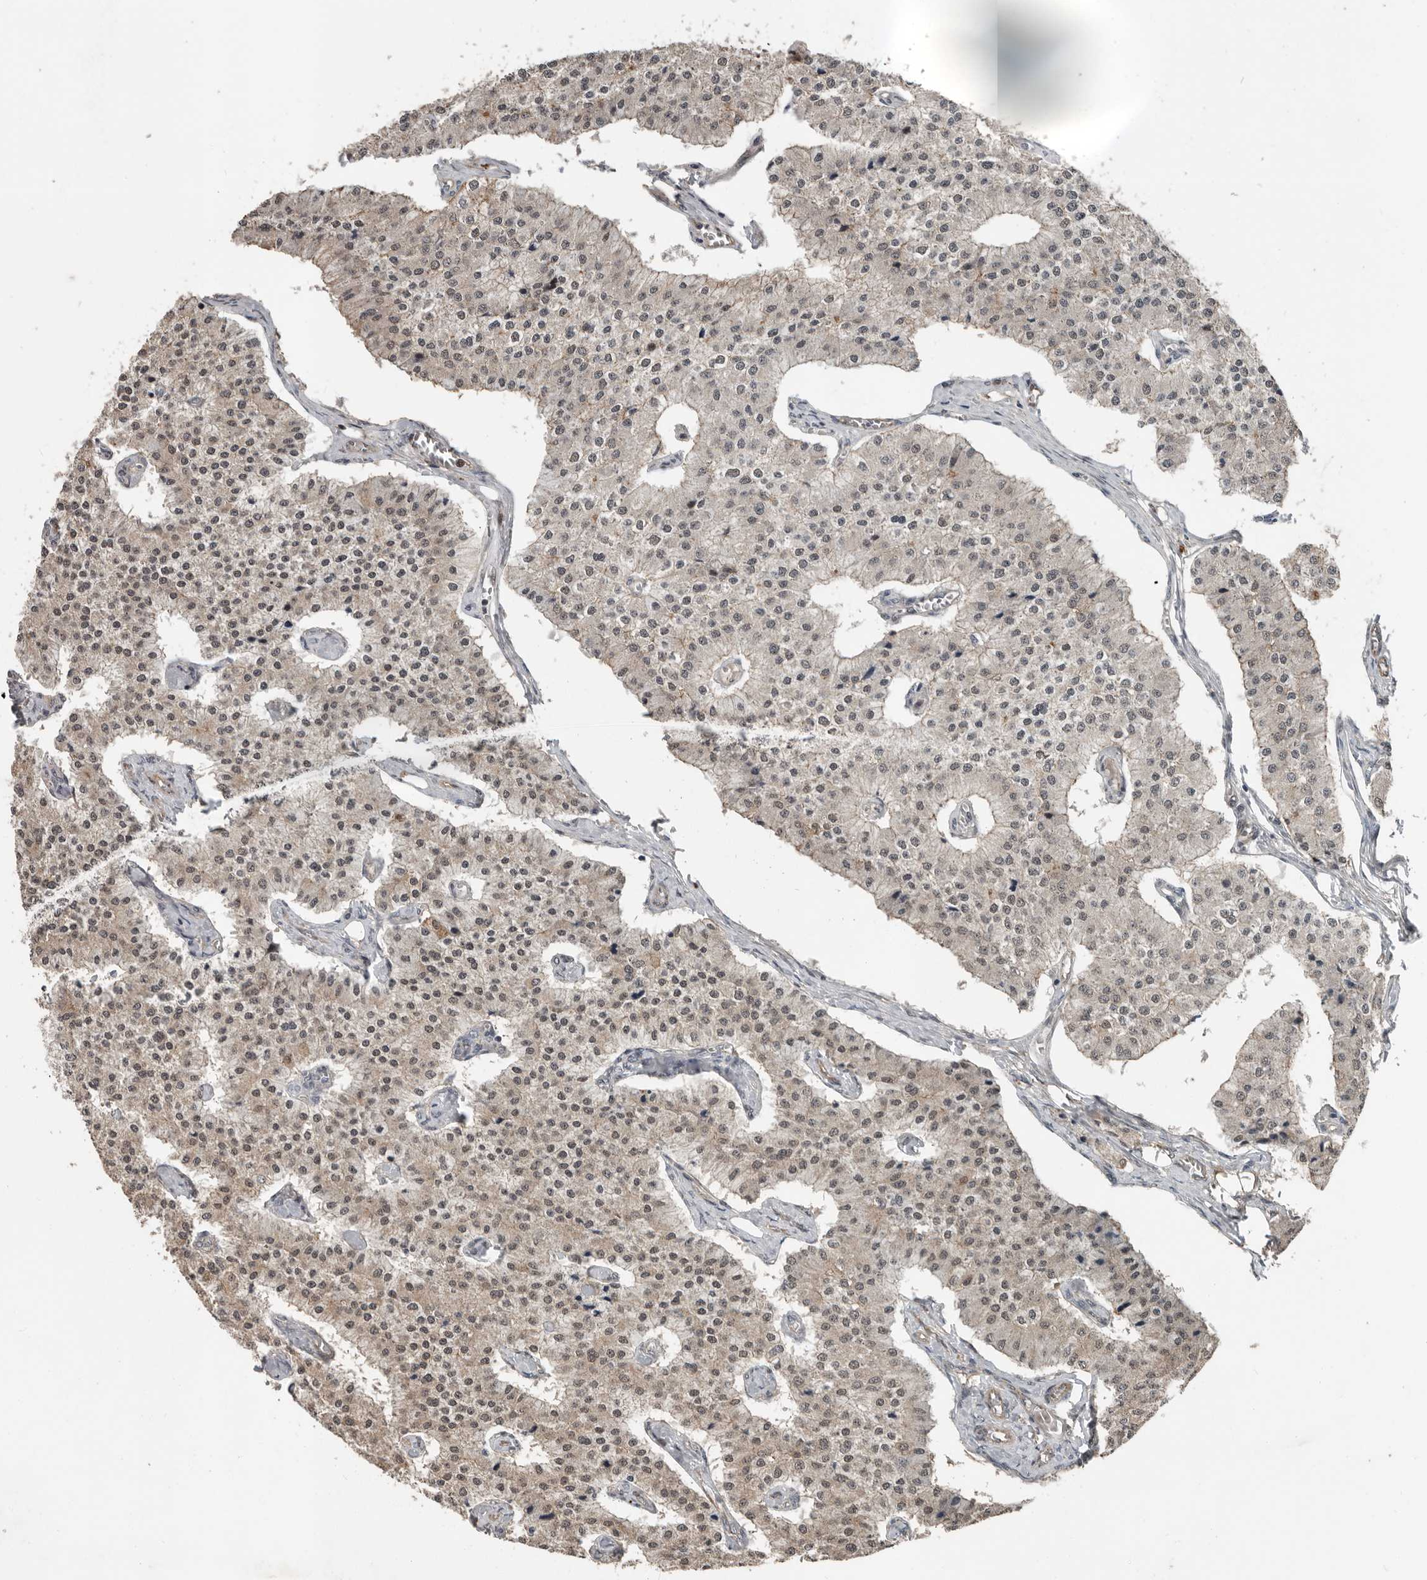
{"staining": {"intensity": "weak", "quantity": ">75%", "location": "cytoplasmic/membranous,nuclear"}, "tissue": "carcinoid", "cell_type": "Tumor cells", "image_type": "cancer", "snomed": [{"axis": "morphology", "description": "Carcinoid, malignant, NOS"}, {"axis": "topography", "description": "Colon"}], "caption": "The immunohistochemical stain highlights weak cytoplasmic/membranous and nuclear expression in tumor cells of malignant carcinoid tissue. The protein is stained brown, and the nuclei are stained in blue (DAB IHC with brightfield microscopy, high magnification).", "gene": "YOD1", "patient": {"sex": "female", "age": 52}}